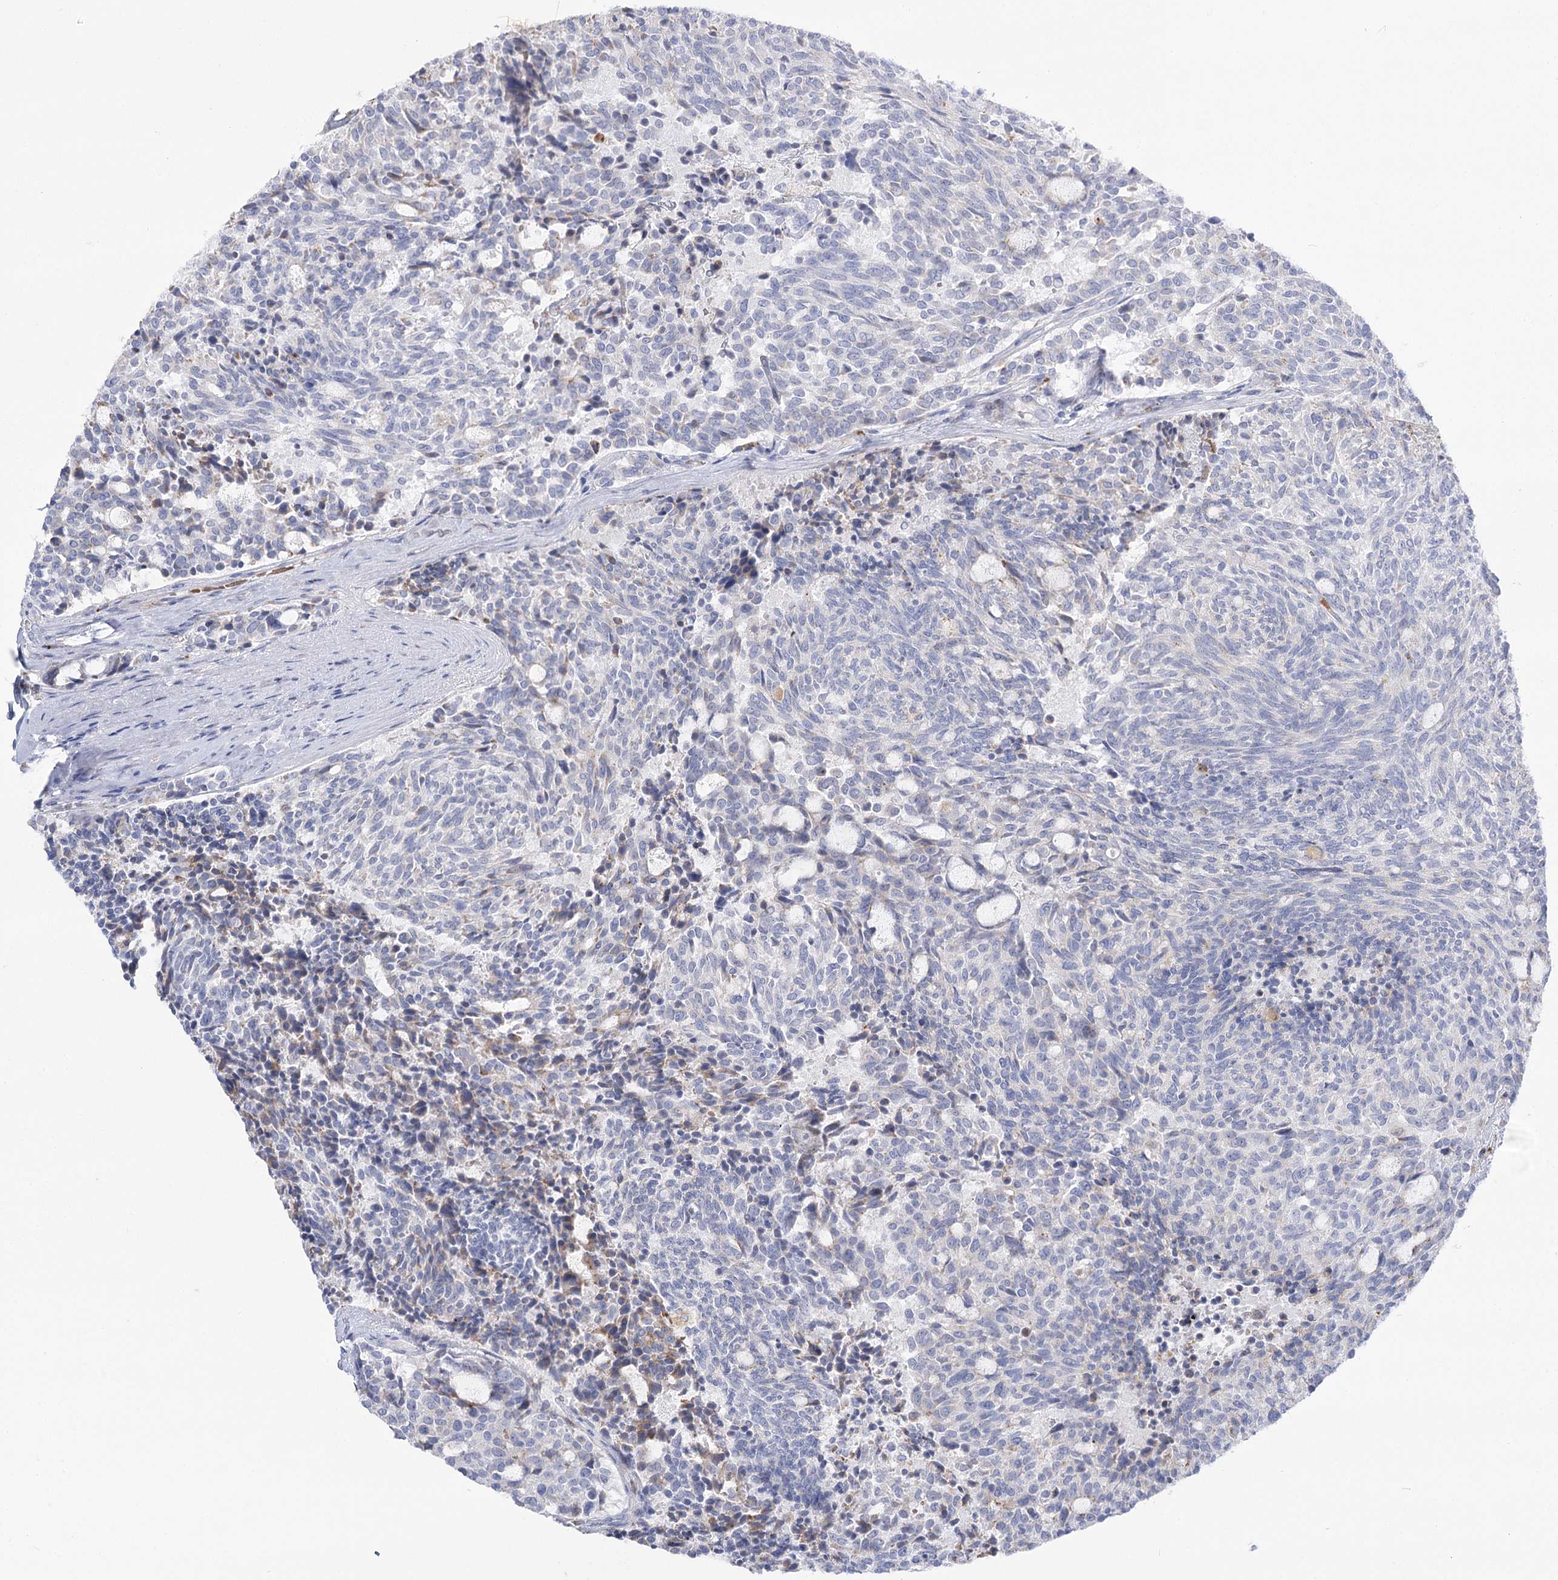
{"staining": {"intensity": "weak", "quantity": "<25%", "location": "cytoplasmic/membranous"}, "tissue": "carcinoid", "cell_type": "Tumor cells", "image_type": "cancer", "snomed": [{"axis": "morphology", "description": "Carcinoid, malignant, NOS"}, {"axis": "topography", "description": "Pancreas"}], "caption": "Tumor cells are negative for brown protein staining in carcinoid (malignant). (Stains: DAB (3,3'-diaminobenzidine) IHC with hematoxylin counter stain, Microscopy: brightfield microscopy at high magnification).", "gene": "SIAE", "patient": {"sex": "female", "age": 54}}